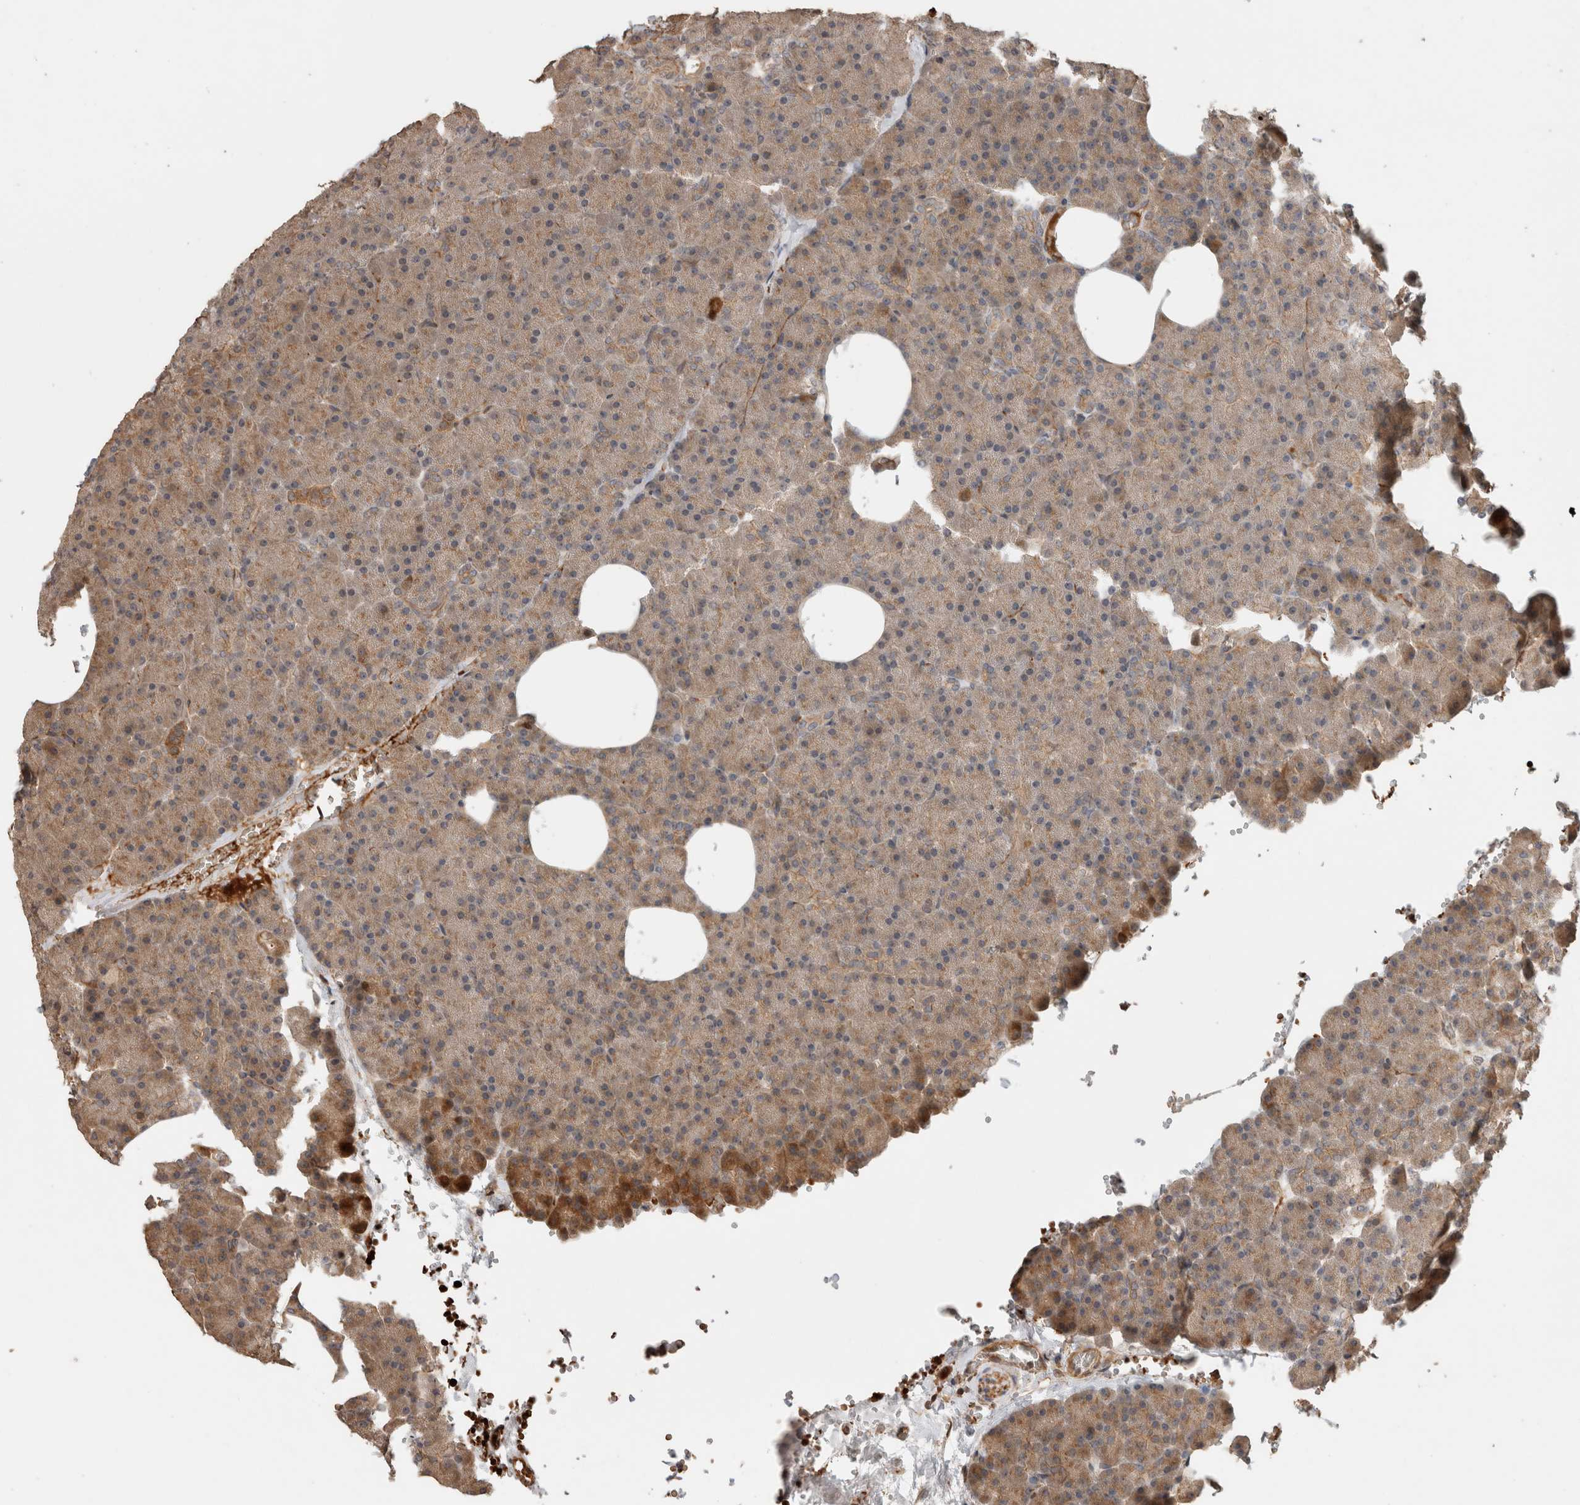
{"staining": {"intensity": "moderate", "quantity": ">75%", "location": "cytoplasmic/membranous"}, "tissue": "pancreas", "cell_type": "Exocrine glandular cells", "image_type": "normal", "snomed": [{"axis": "morphology", "description": "Normal tissue, NOS"}, {"axis": "morphology", "description": "Carcinoid, malignant, NOS"}, {"axis": "topography", "description": "Pancreas"}], "caption": "IHC of unremarkable pancreas displays medium levels of moderate cytoplasmic/membranous positivity in approximately >75% of exocrine glandular cells. (DAB (3,3'-diaminobenzidine) IHC with brightfield microscopy, high magnification).", "gene": "OTUD6B", "patient": {"sex": "female", "age": 35}}